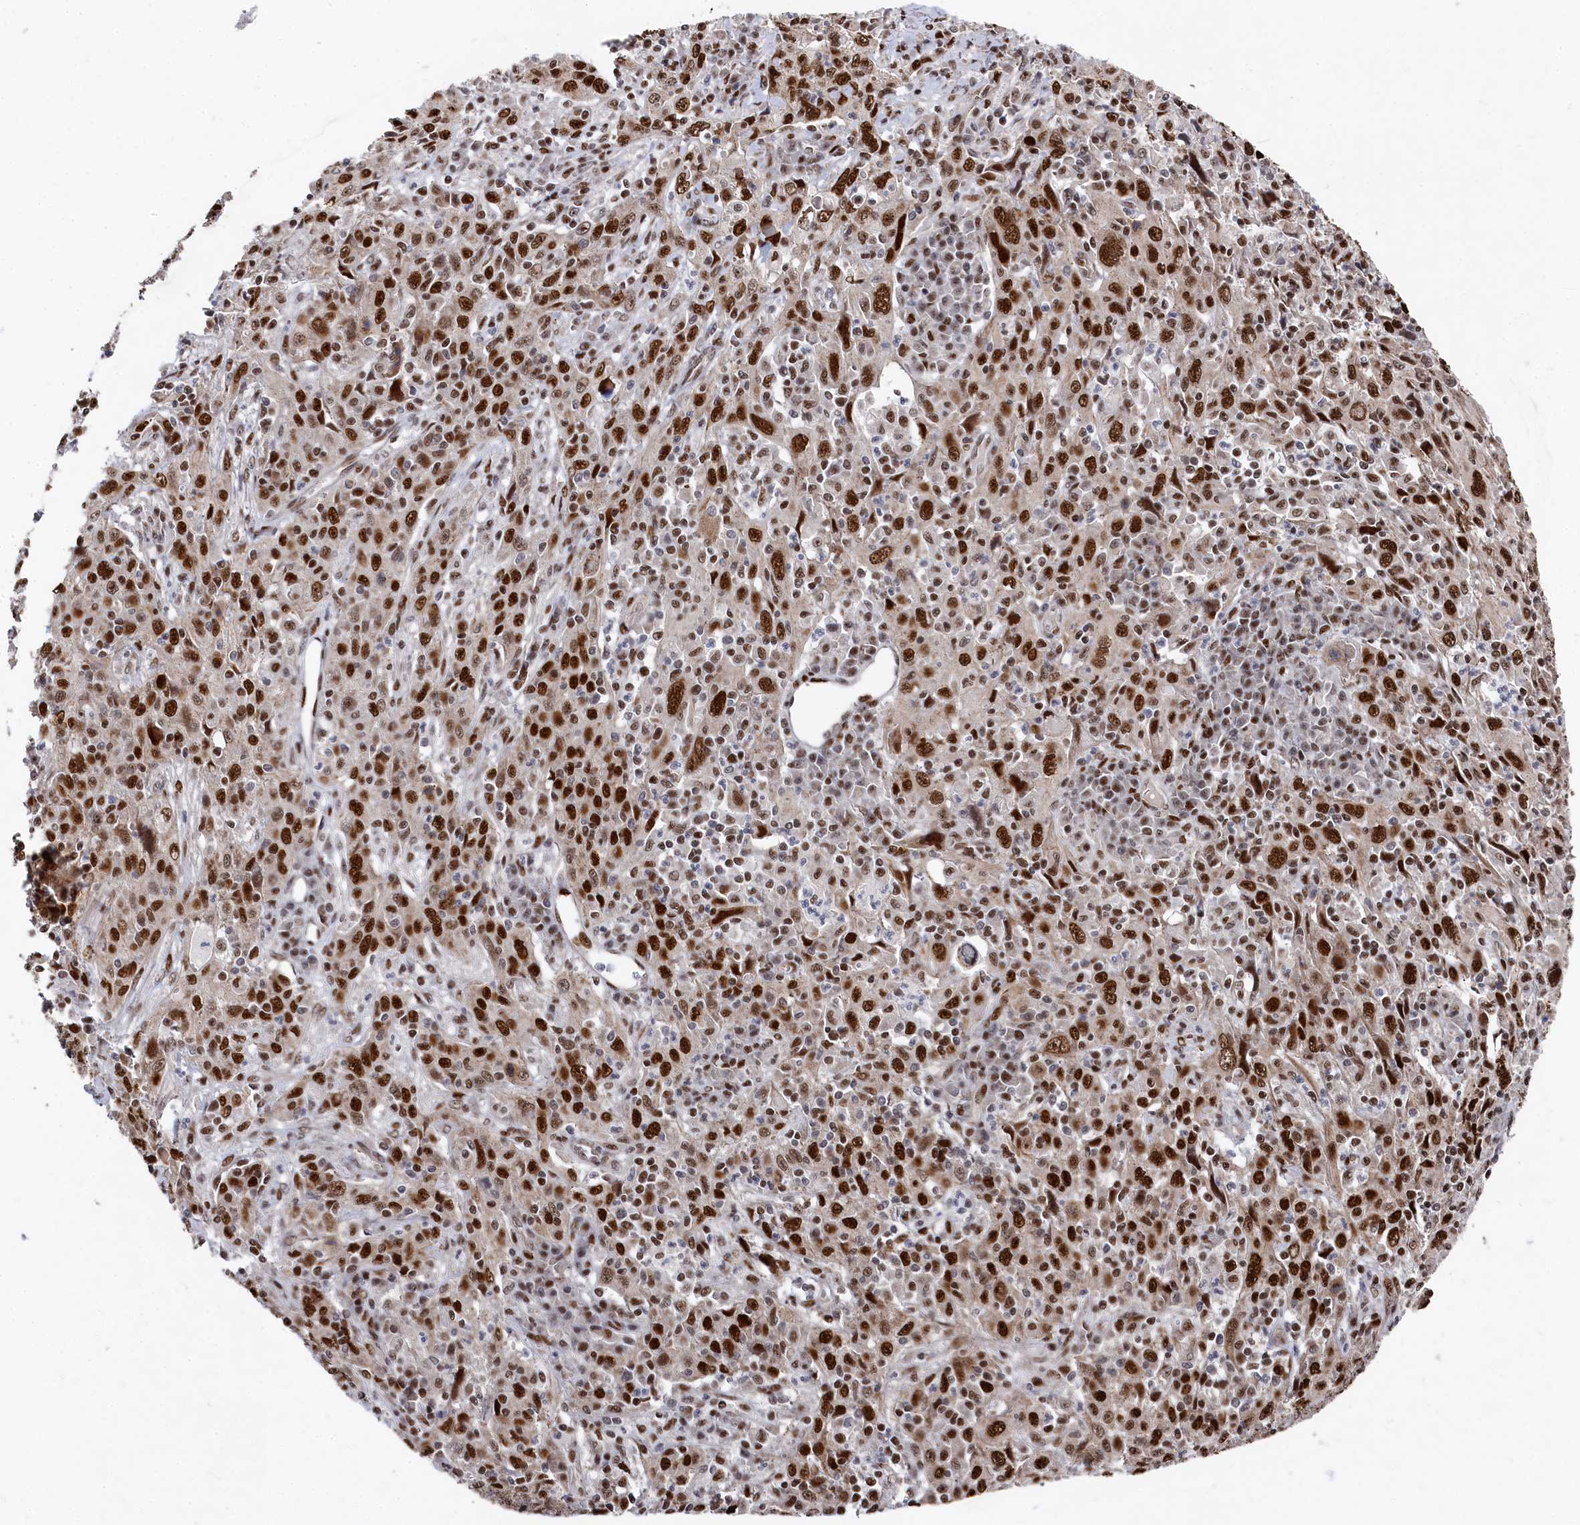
{"staining": {"intensity": "strong", "quantity": ">75%", "location": "nuclear"}, "tissue": "cervical cancer", "cell_type": "Tumor cells", "image_type": "cancer", "snomed": [{"axis": "morphology", "description": "Squamous cell carcinoma, NOS"}, {"axis": "topography", "description": "Cervix"}], "caption": "Cervical cancer (squamous cell carcinoma) stained with a protein marker demonstrates strong staining in tumor cells.", "gene": "BUB3", "patient": {"sex": "female", "age": 46}}